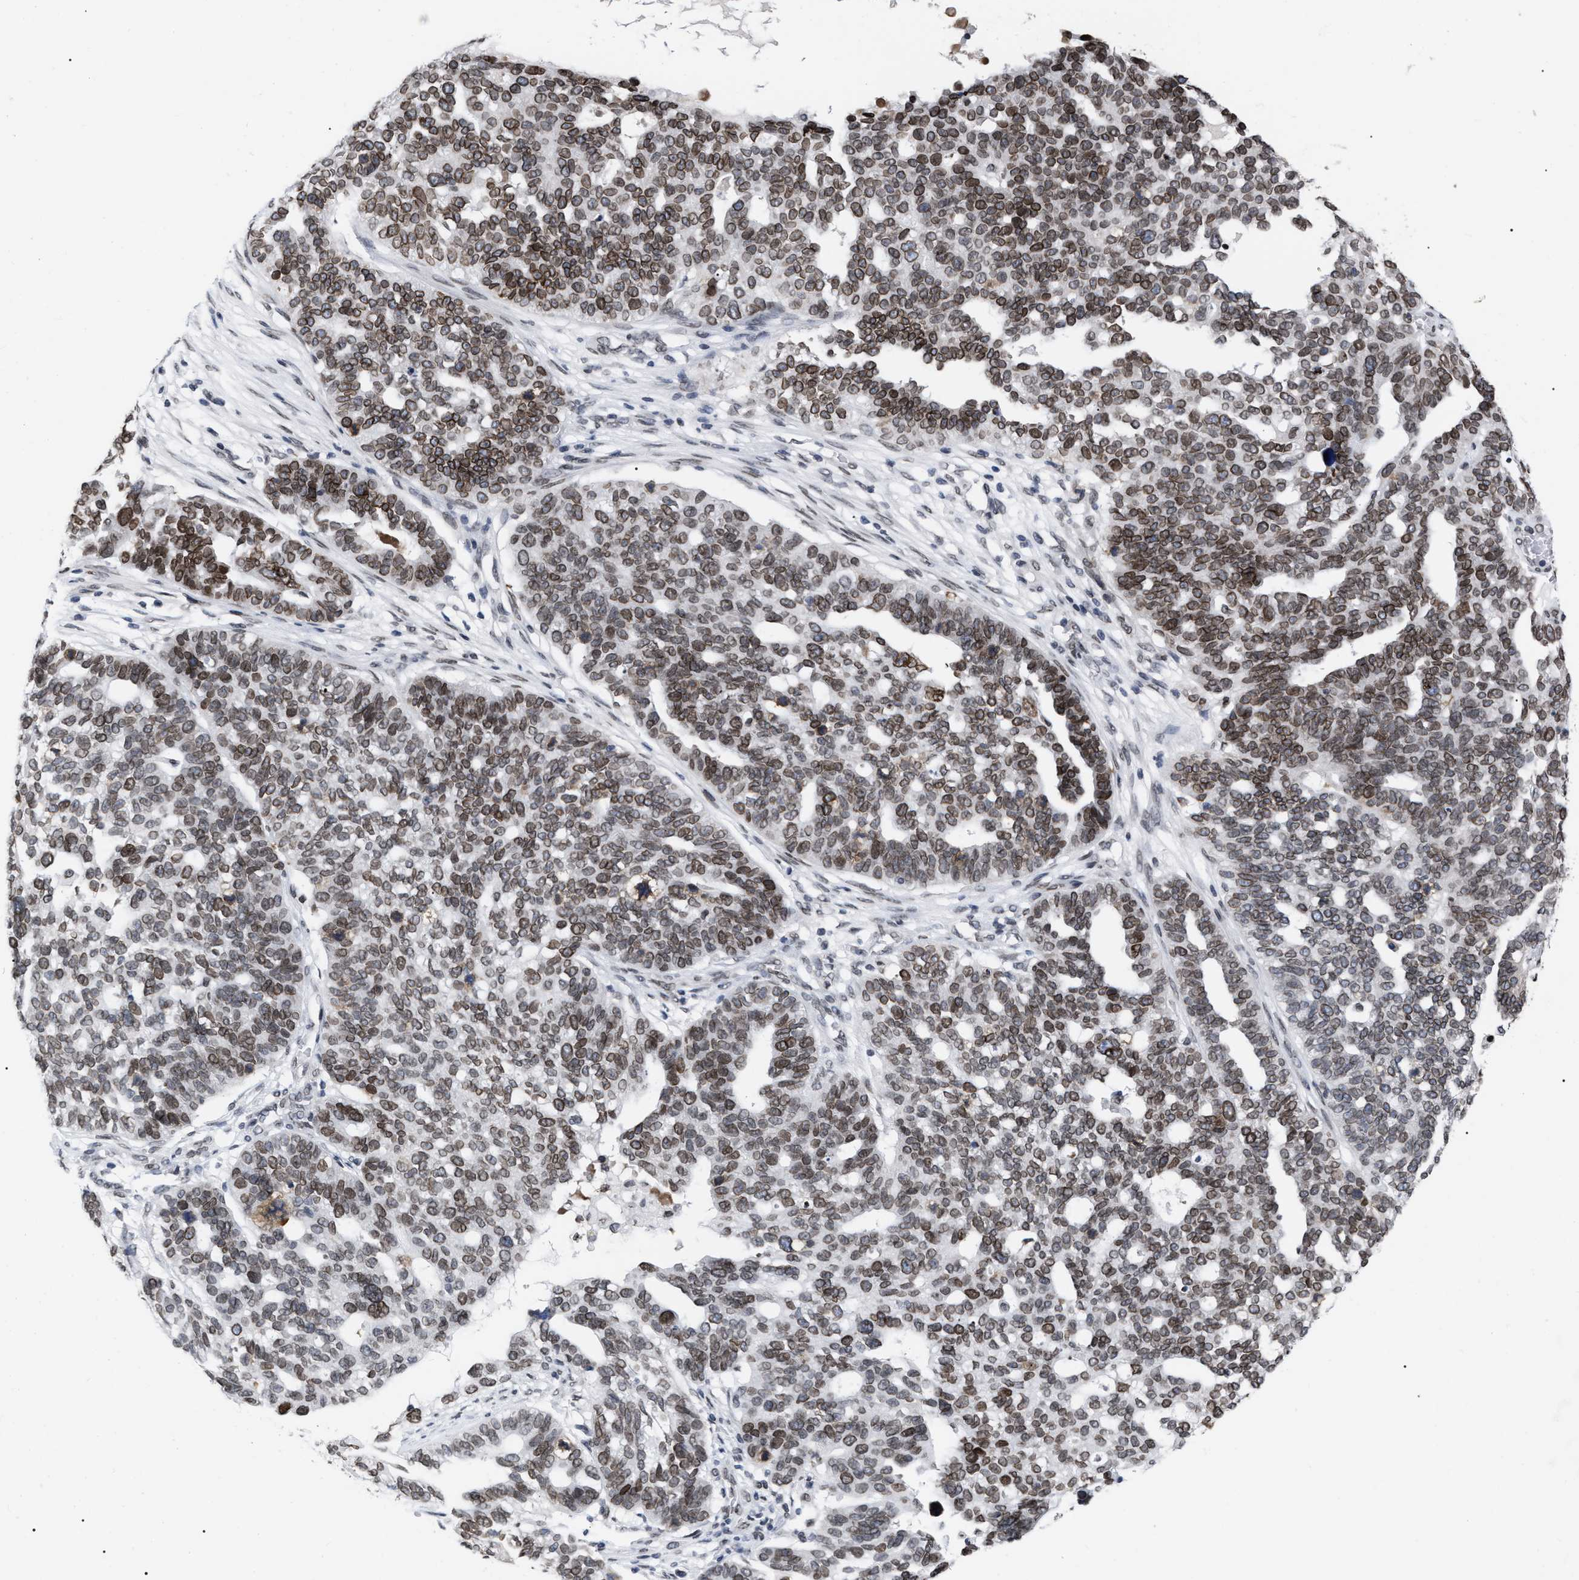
{"staining": {"intensity": "moderate", "quantity": ">75%", "location": "cytoplasmic/membranous,nuclear"}, "tissue": "ovarian cancer", "cell_type": "Tumor cells", "image_type": "cancer", "snomed": [{"axis": "morphology", "description": "Cystadenocarcinoma, serous, NOS"}, {"axis": "topography", "description": "Ovary"}], "caption": "Immunohistochemistry (DAB (3,3'-diaminobenzidine)) staining of human ovarian cancer (serous cystadenocarcinoma) exhibits moderate cytoplasmic/membranous and nuclear protein staining in about >75% of tumor cells.", "gene": "TPR", "patient": {"sex": "female", "age": 59}}